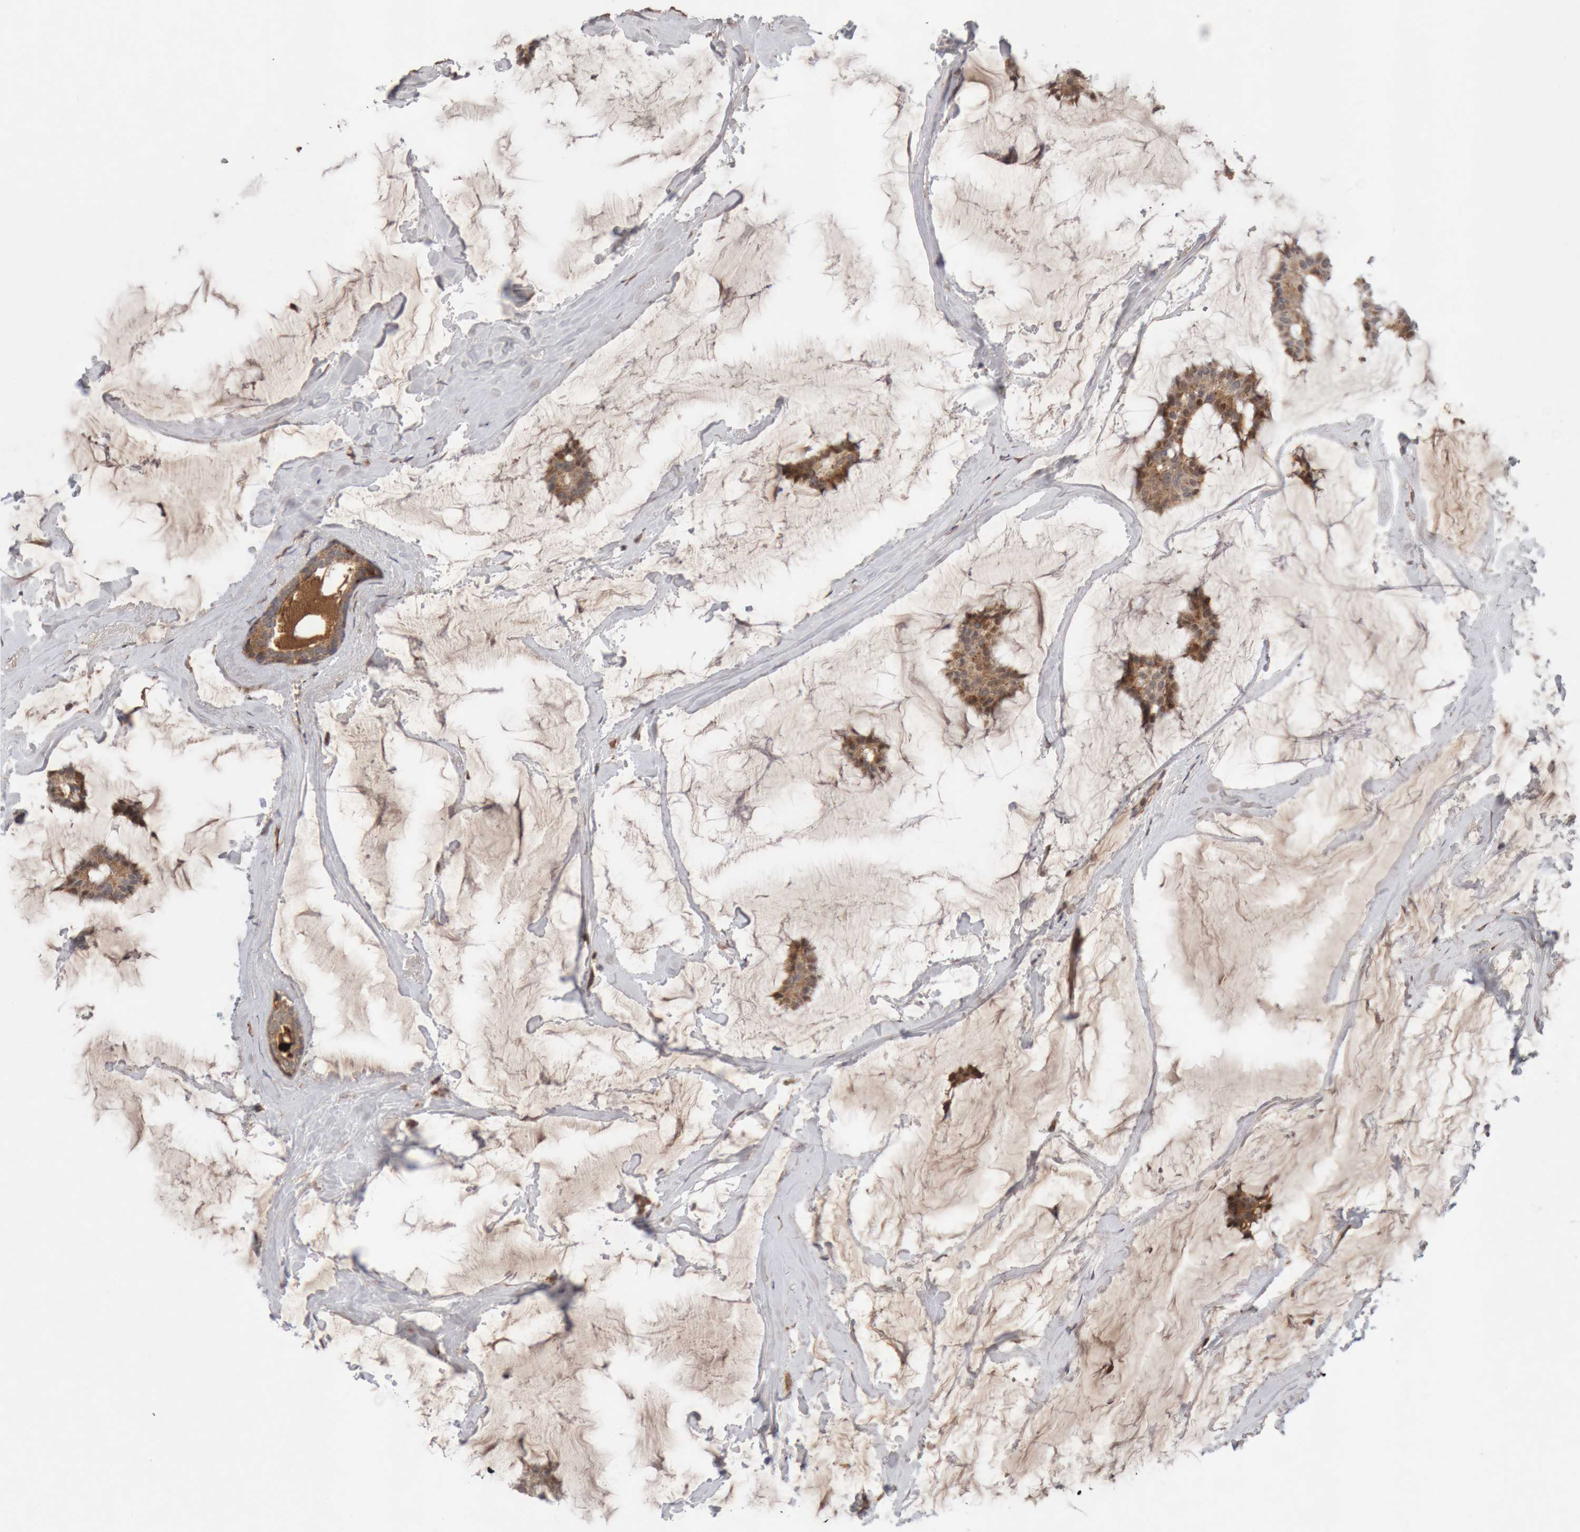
{"staining": {"intensity": "moderate", "quantity": ">75%", "location": "cytoplasmic/membranous"}, "tissue": "breast cancer", "cell_type": "Tumor cells", "image_type": "cancer", "snomed": [{"axis": "morphology", "description": "Duct carcinoma"}, {"axis": "topography", "description": "Breast"}], "caption": "A brown stain shows moderate cytoplasmic/membranous expression of a protein in breast invasive ductal carcinoma tumor cells.", "gene": "KIF21B", "patient": {"sex": "female", "age": 93}}